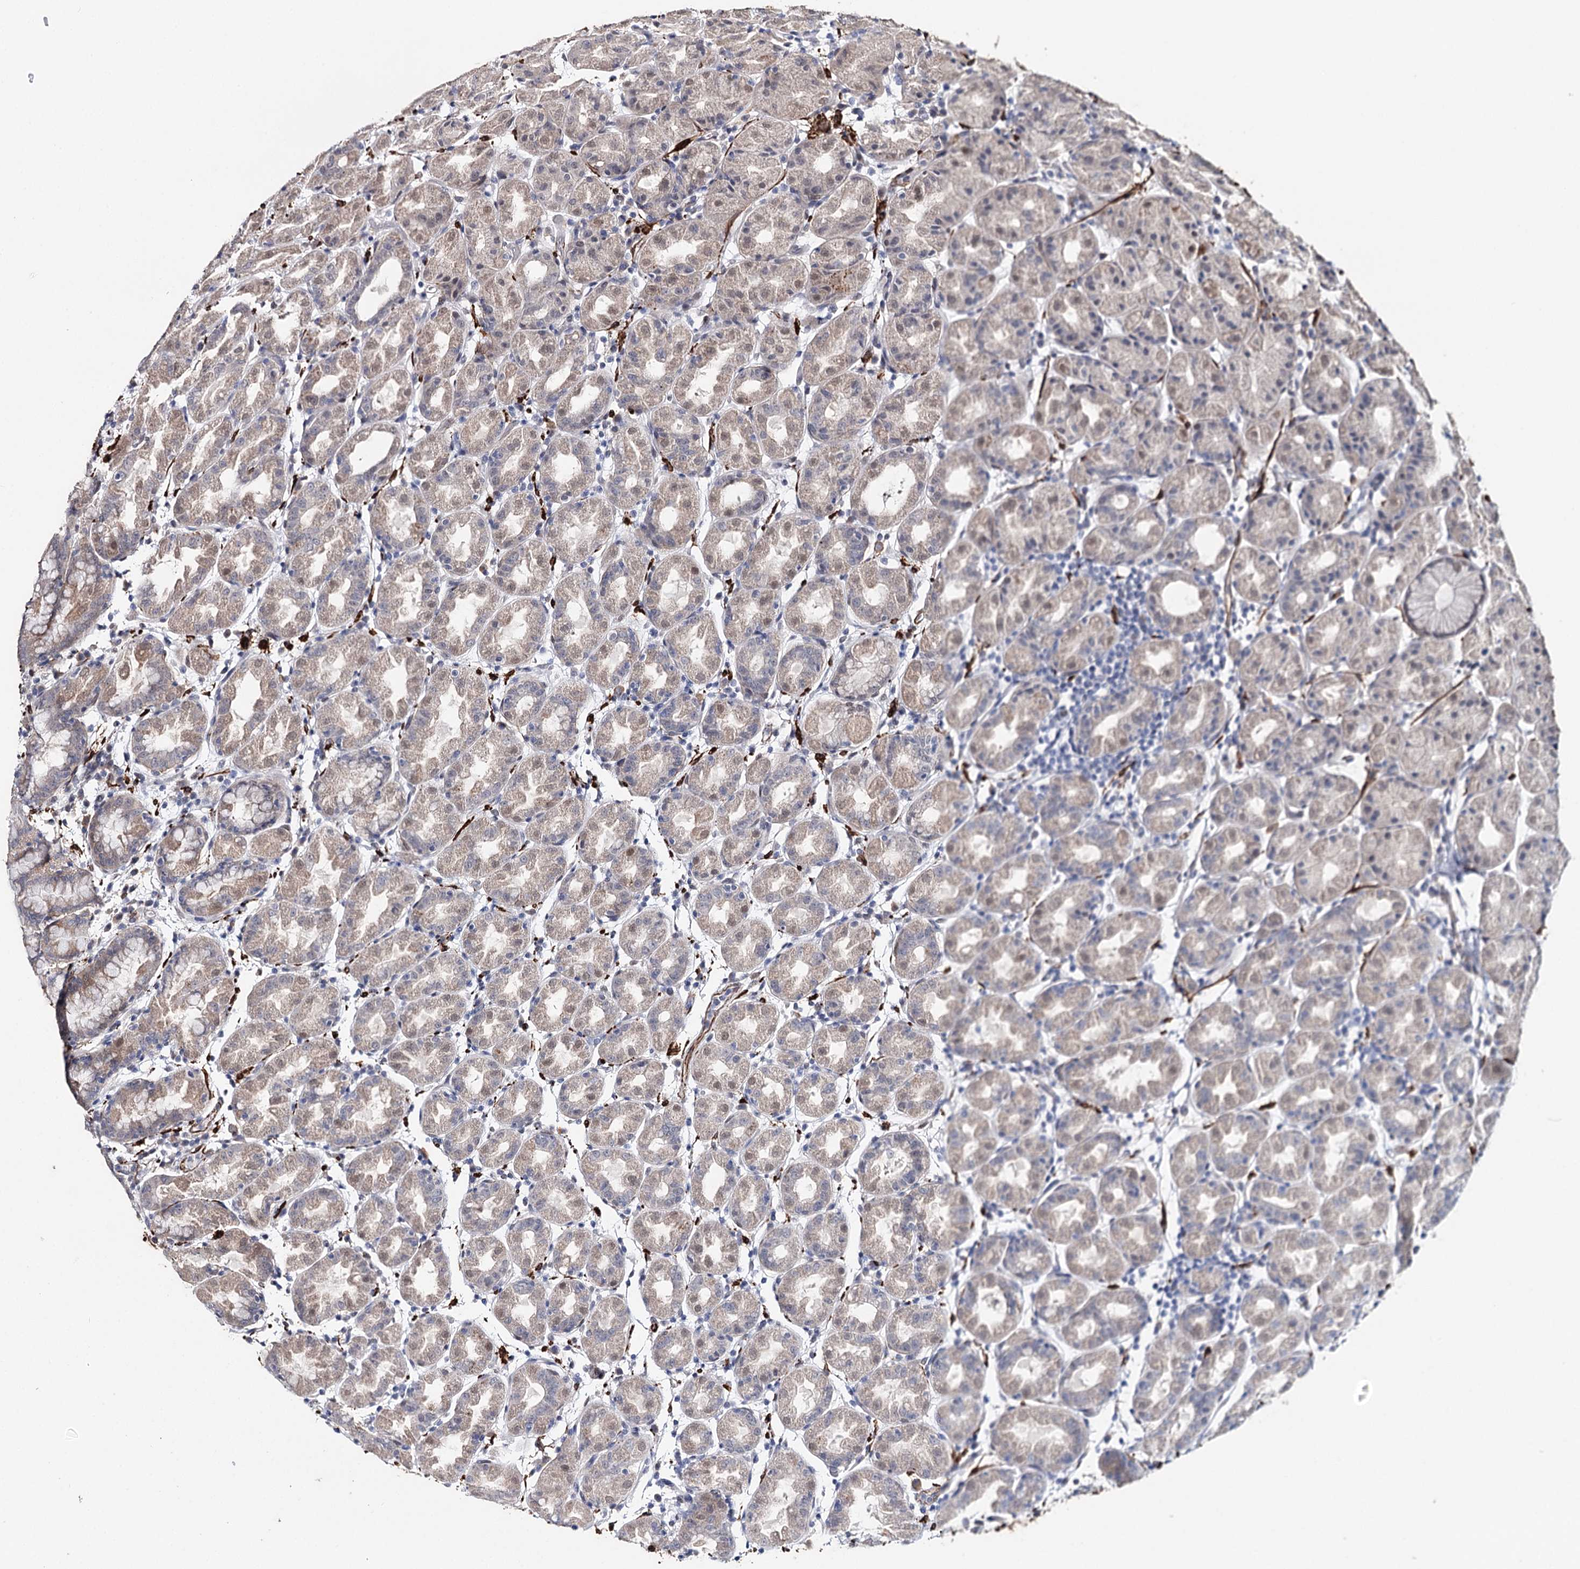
{"staining": {"intensity": "weak", "quantity": "25%-75%", "location": "cytoplasmic/membranous"}, "tissue": "stomach", "cell_type": "Glandular cells", "image_type": "normal", "snomed": [{"axis": "morphology", "description": "Normal tissue, NOS"}, {"axis": "topography", "description": "Stomach"}], "caption": "Weak cytoplasmic/membranous staining for a protein is seen in approximately 25%-75% of glandular cells of normal stomach using immunohistochemistry.", "gene": "CFAP46", "patient": {"sex": "female", "age": 79}}